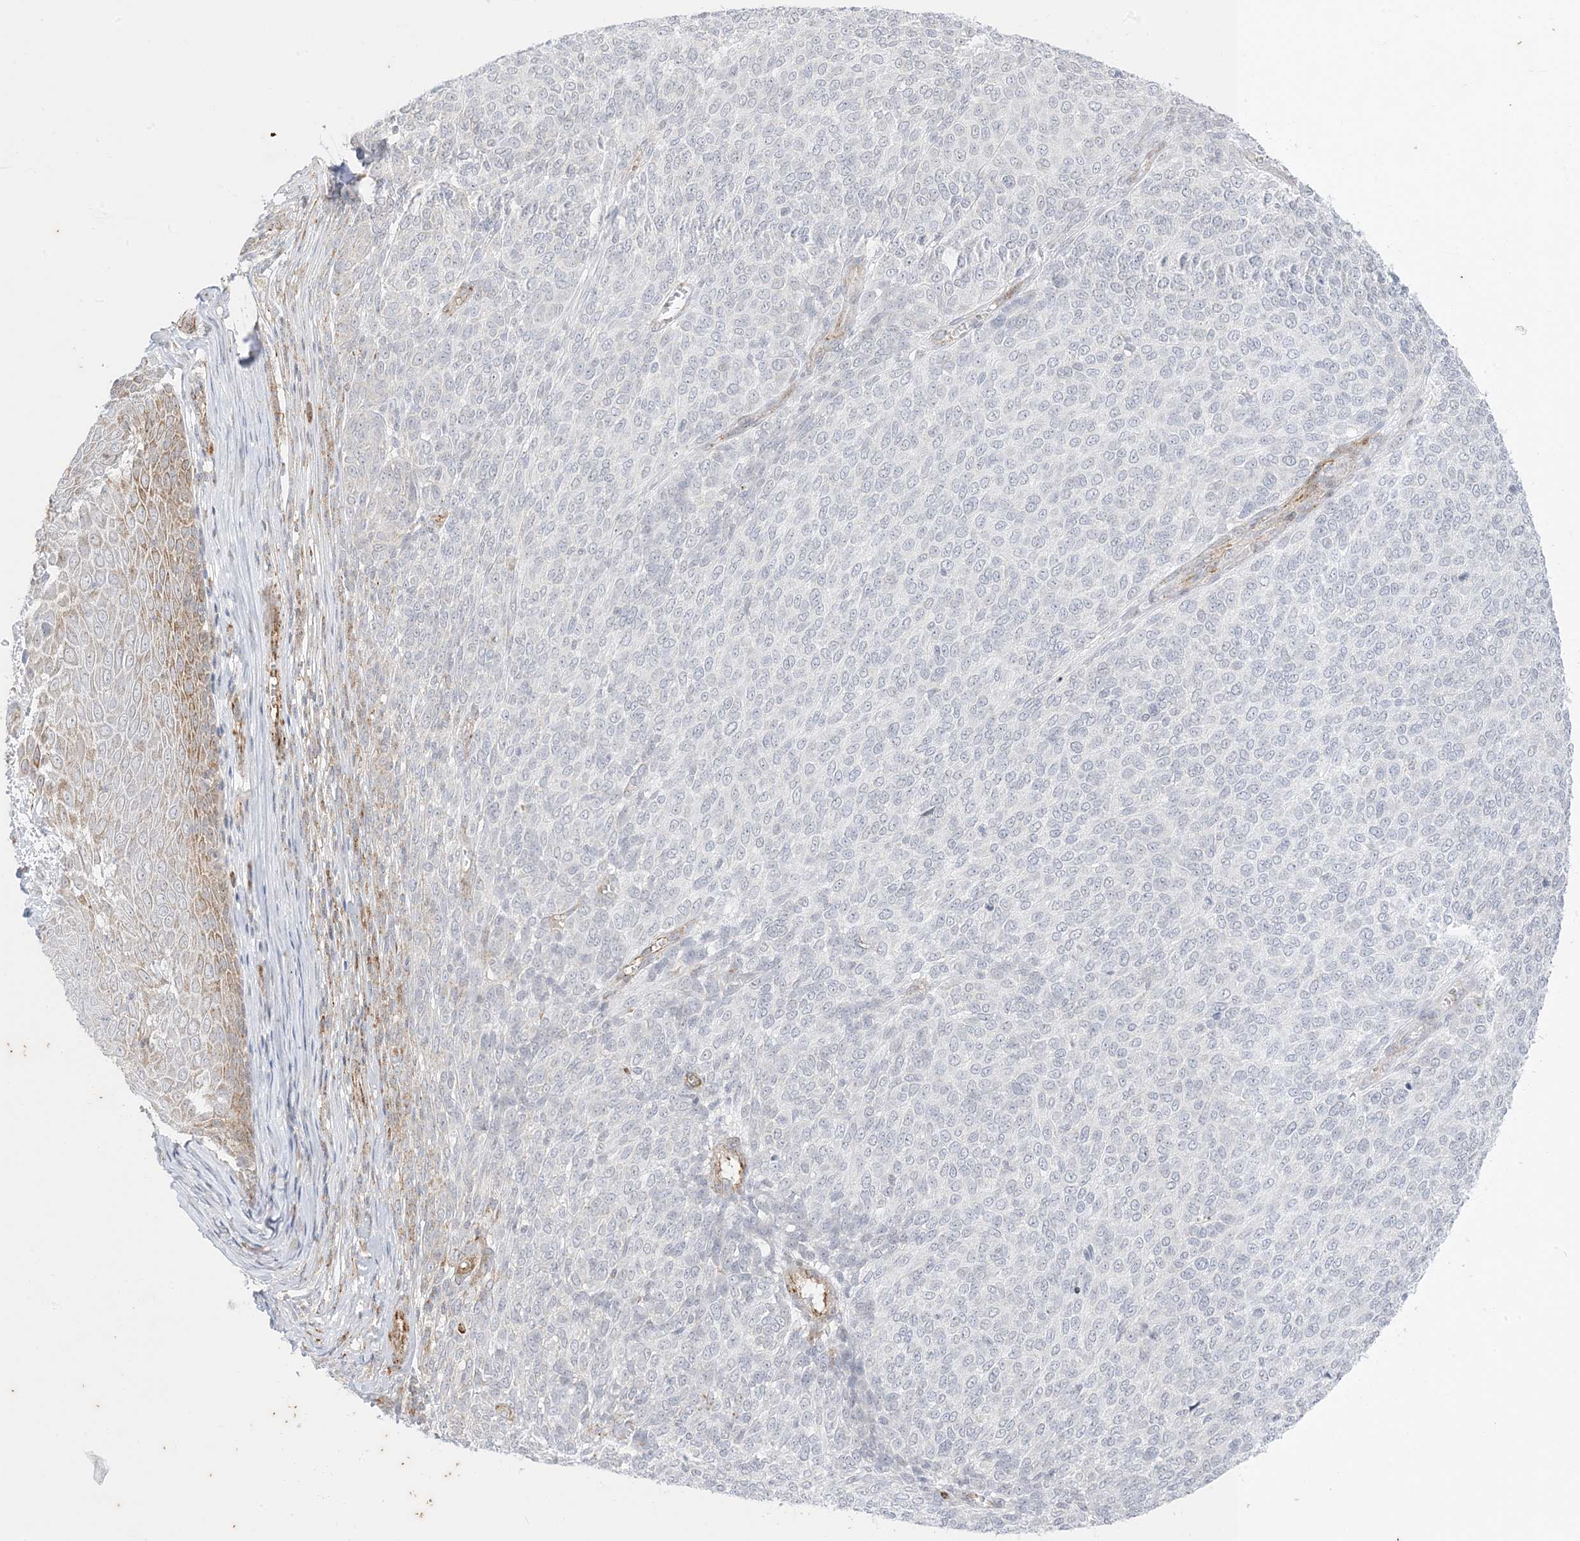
{"staining": {"intensity": "negative", "quantity": "none", "location": "none"}, "tissue": "melanoma", "cell_type": "Tumor cells", "image_type": "cancer", "snomed": [{"axis": "morphology", "description": "Malignant melanoma, NOS"}, {"axis": "topography", "description": "Skin"}], "caption": "DAB immunohistochemical staining of melanoma exhibits no significant positivity in tumor cells.", "gene": "RAC1", "patient": {"sex": "male", "age": 49}}